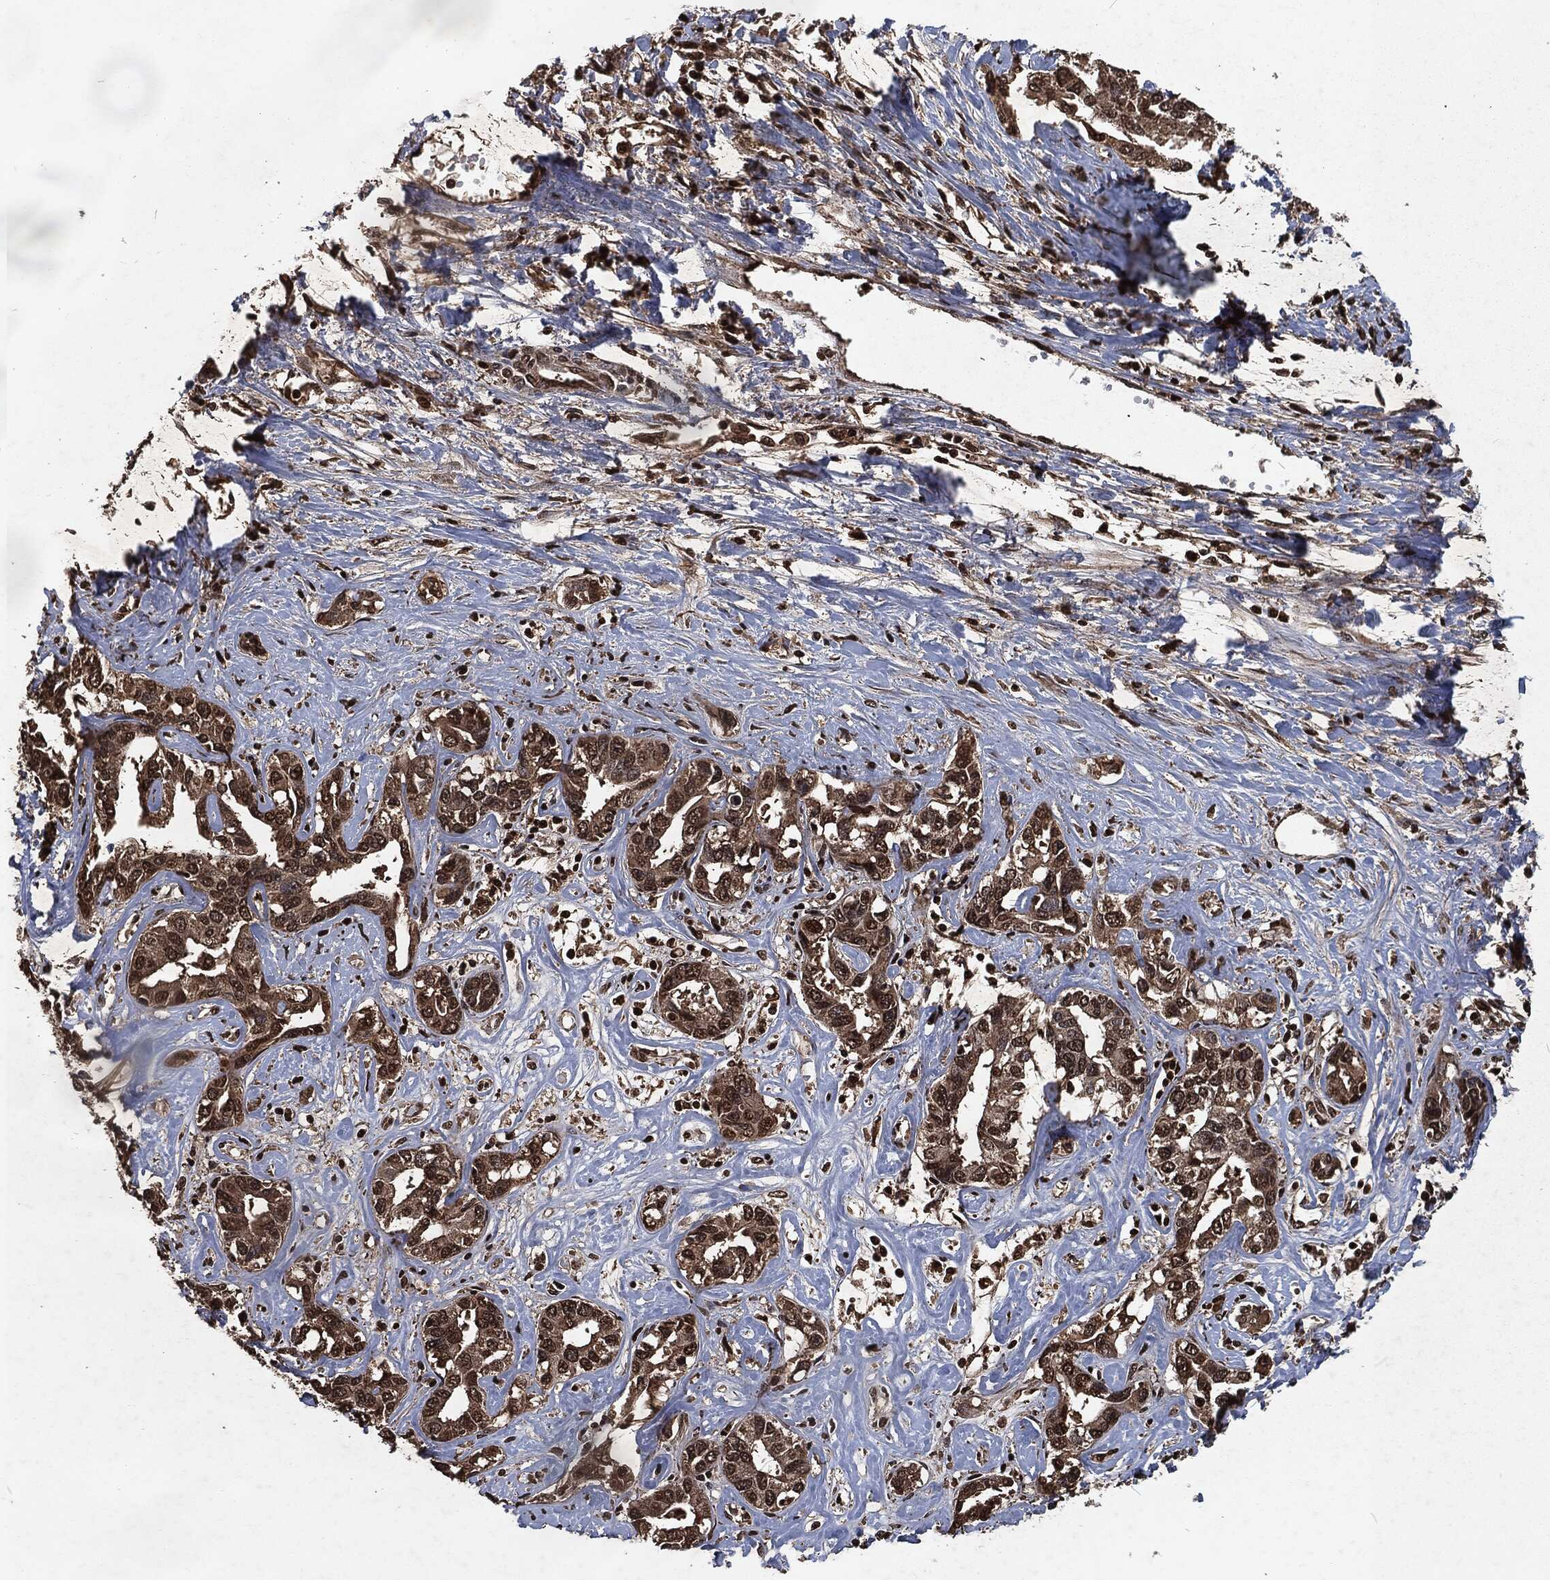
{"staining": {"intensity": "moderate", "quantity": "25%-75%", "location": "cytoplasmic/membranous,nuclear"}, "tissue": "liver cancer", "cell_type": "Tumor cells", "image_type": "cancer", "snomed": [{"axis": "morphology", "description": "Cholangiocarcinoma"}, {"axis": "topography", "description": "Liver"}], "caption": "DAB immunohistochemical staining of human liver cholangiocarcinoma displays moderate cytoplasmic/membranous and nuclear protein staining in approximately 25%-75% of tumor cells.", "gene": "SNAI1", "patient": {"sex": "male", "age": 59}}